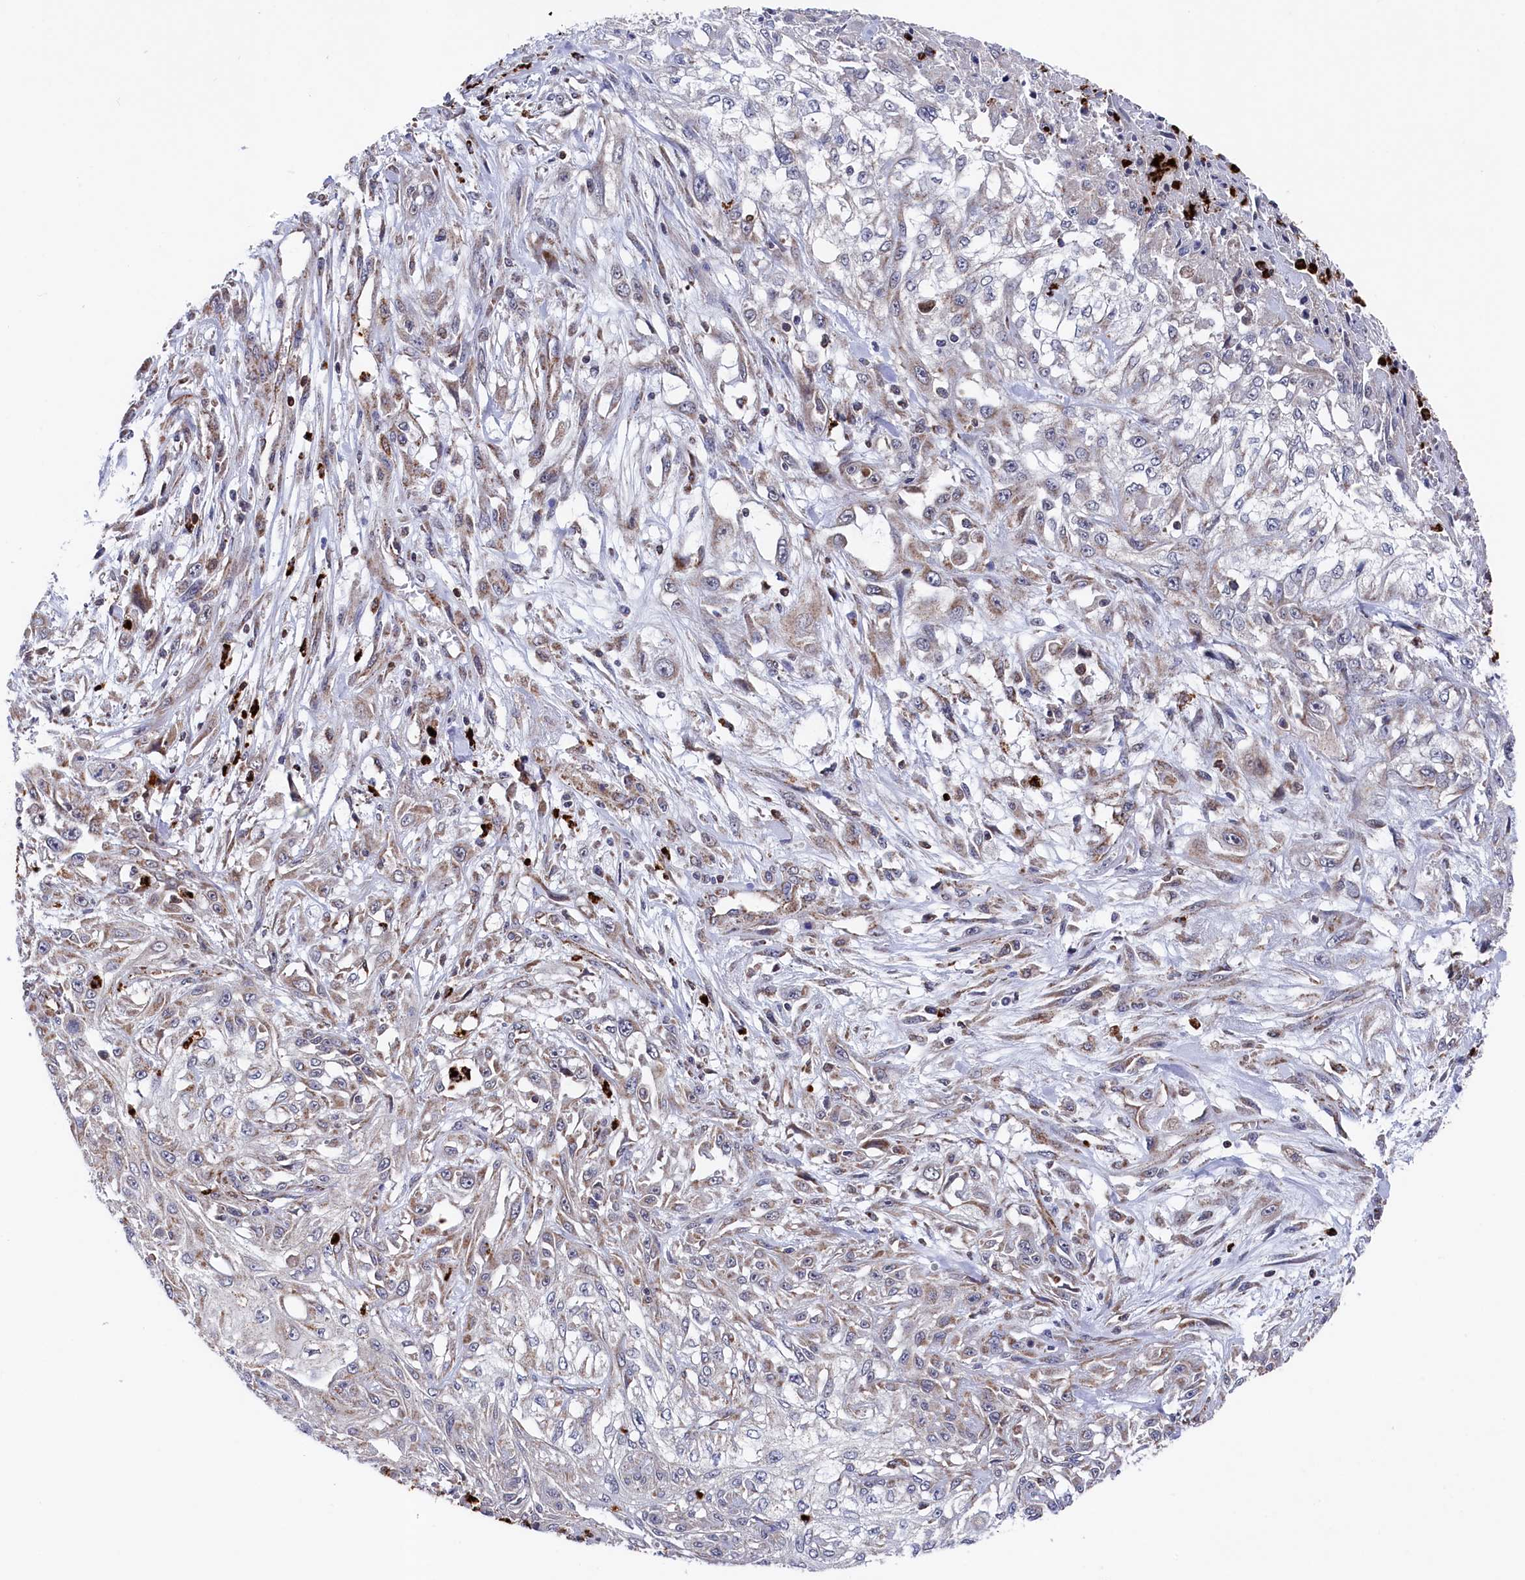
{"staining": {"intensity": "moderate", "quantity": "25%-75%", "location": "cytoplasmic/membranous"}, "tissue": "skin cancer", "cell_type": "Tumor cells", "image_type": "cancer", "snomed": [{"axis": "morphology", "description": "Squamous cell carcinoma, NOS"}, {"axis": "morphology", "description": "Squamous cell carcinoma, metastatic, NOS"}, {"axis": "topography", "description": "Skin"}, {"axis": "topography", "description": "Lymph node"}], "caption": "This is a photomicrograph of immunohistochemistry staining of squamous cell carcinoma (skin), which shows moderate positivity in the cytoplasmic/membranous of tumor cells.", "gene": "CHCHD1", "patient": {"sex": "male", "age": 75}}